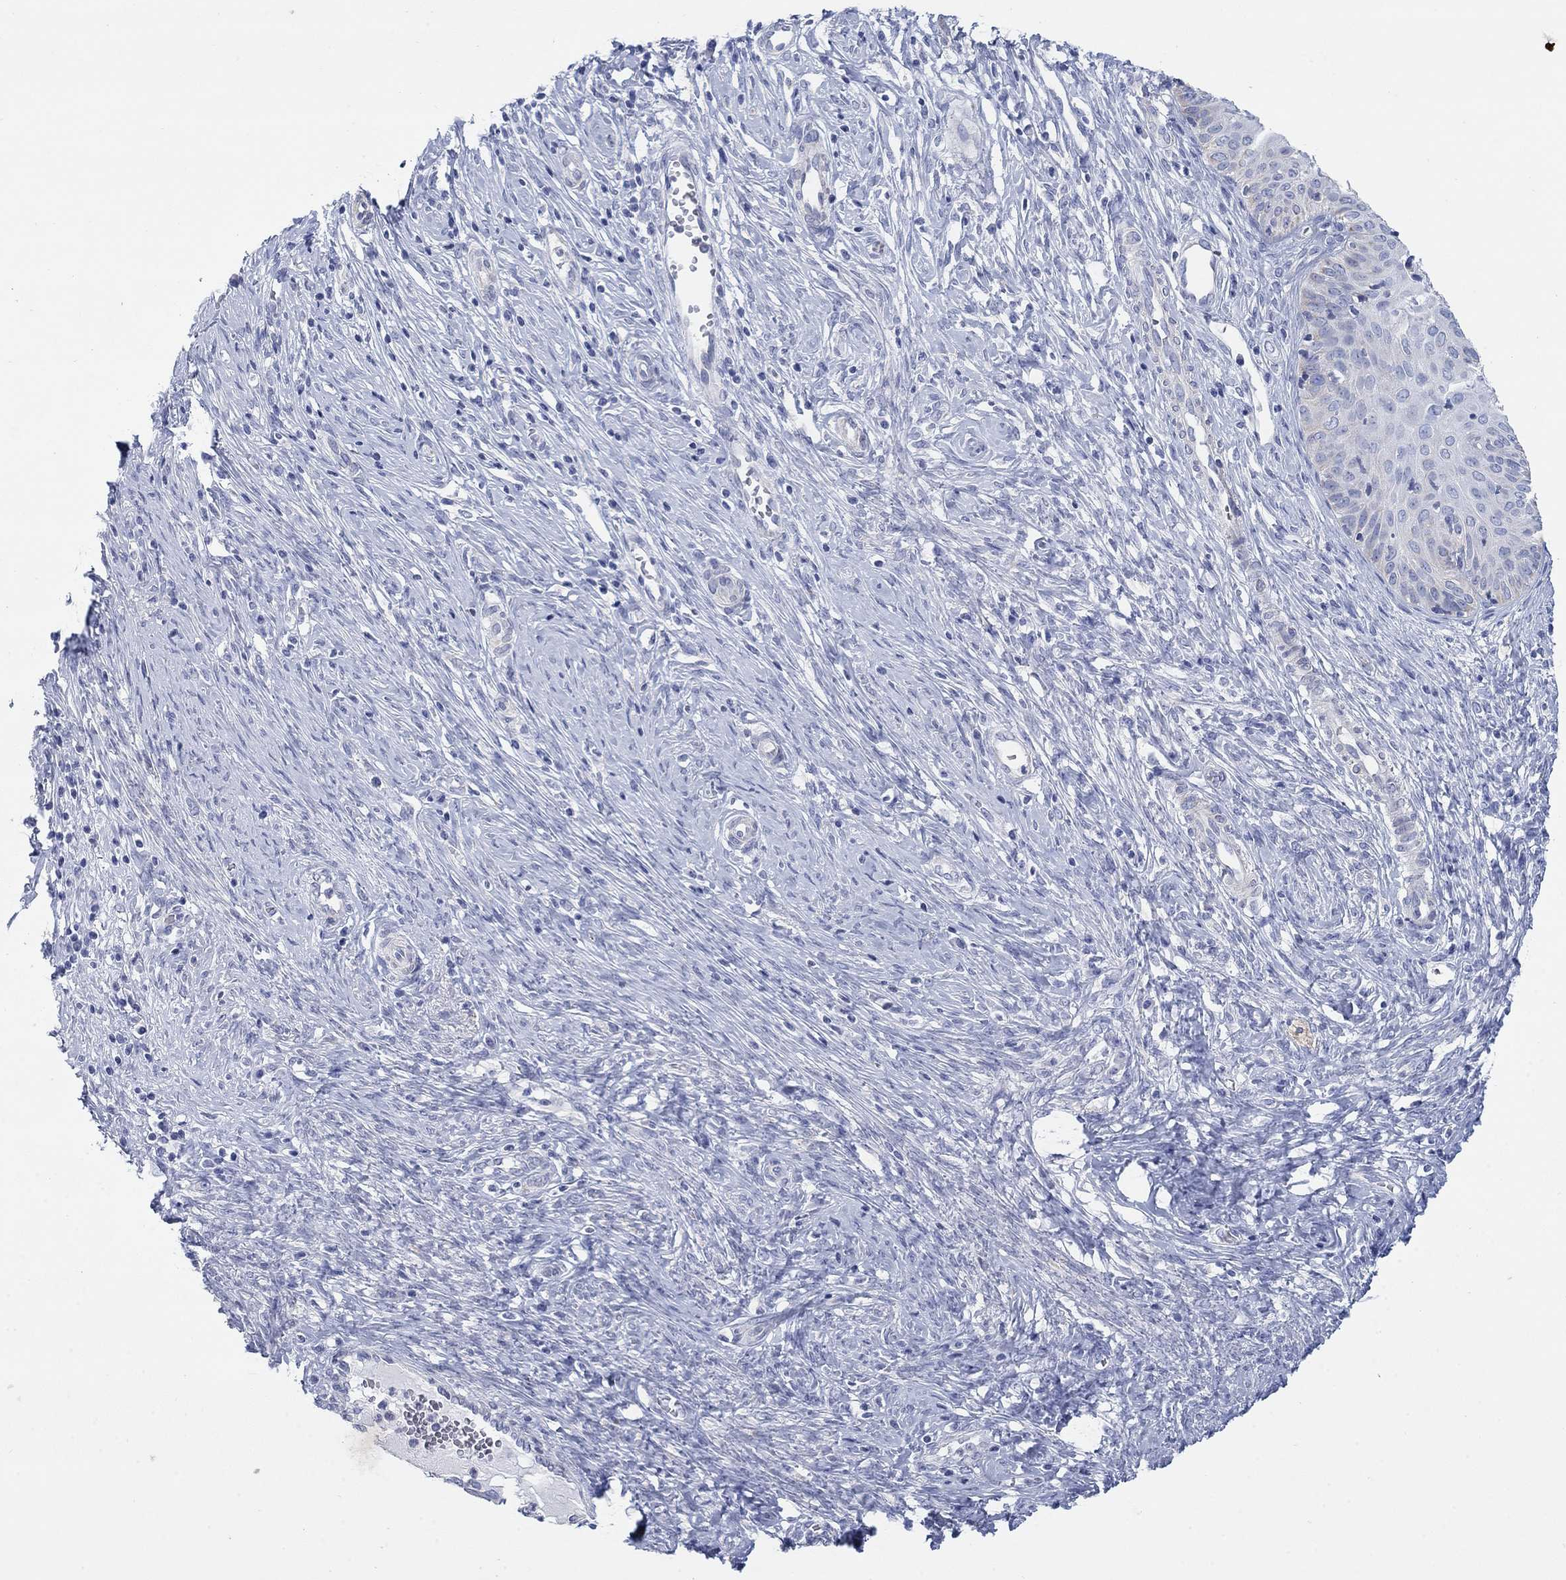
{"staining": {"intensity": "negative", "quantity": "none", "location": "none"}, "tissue": "cervical cancer", "cell_type": "Tumor cells", "image_type": "cancer", "snomed": [{"axis": "morphology", "description": "Normal tissue, NOS"}, {"axis": "morphology", "description": "Squamous cell carcinoma, NOS"}, {"axis": "topography", "description": "Cervix"}], "caption": "Cervical squamous cell carcinoma stained for a protein using immunohistochemistry (IHC) displays no staining tumor cells.", "gene": "SCCPDH", "patient": {"sex": "female", "age": 39}}